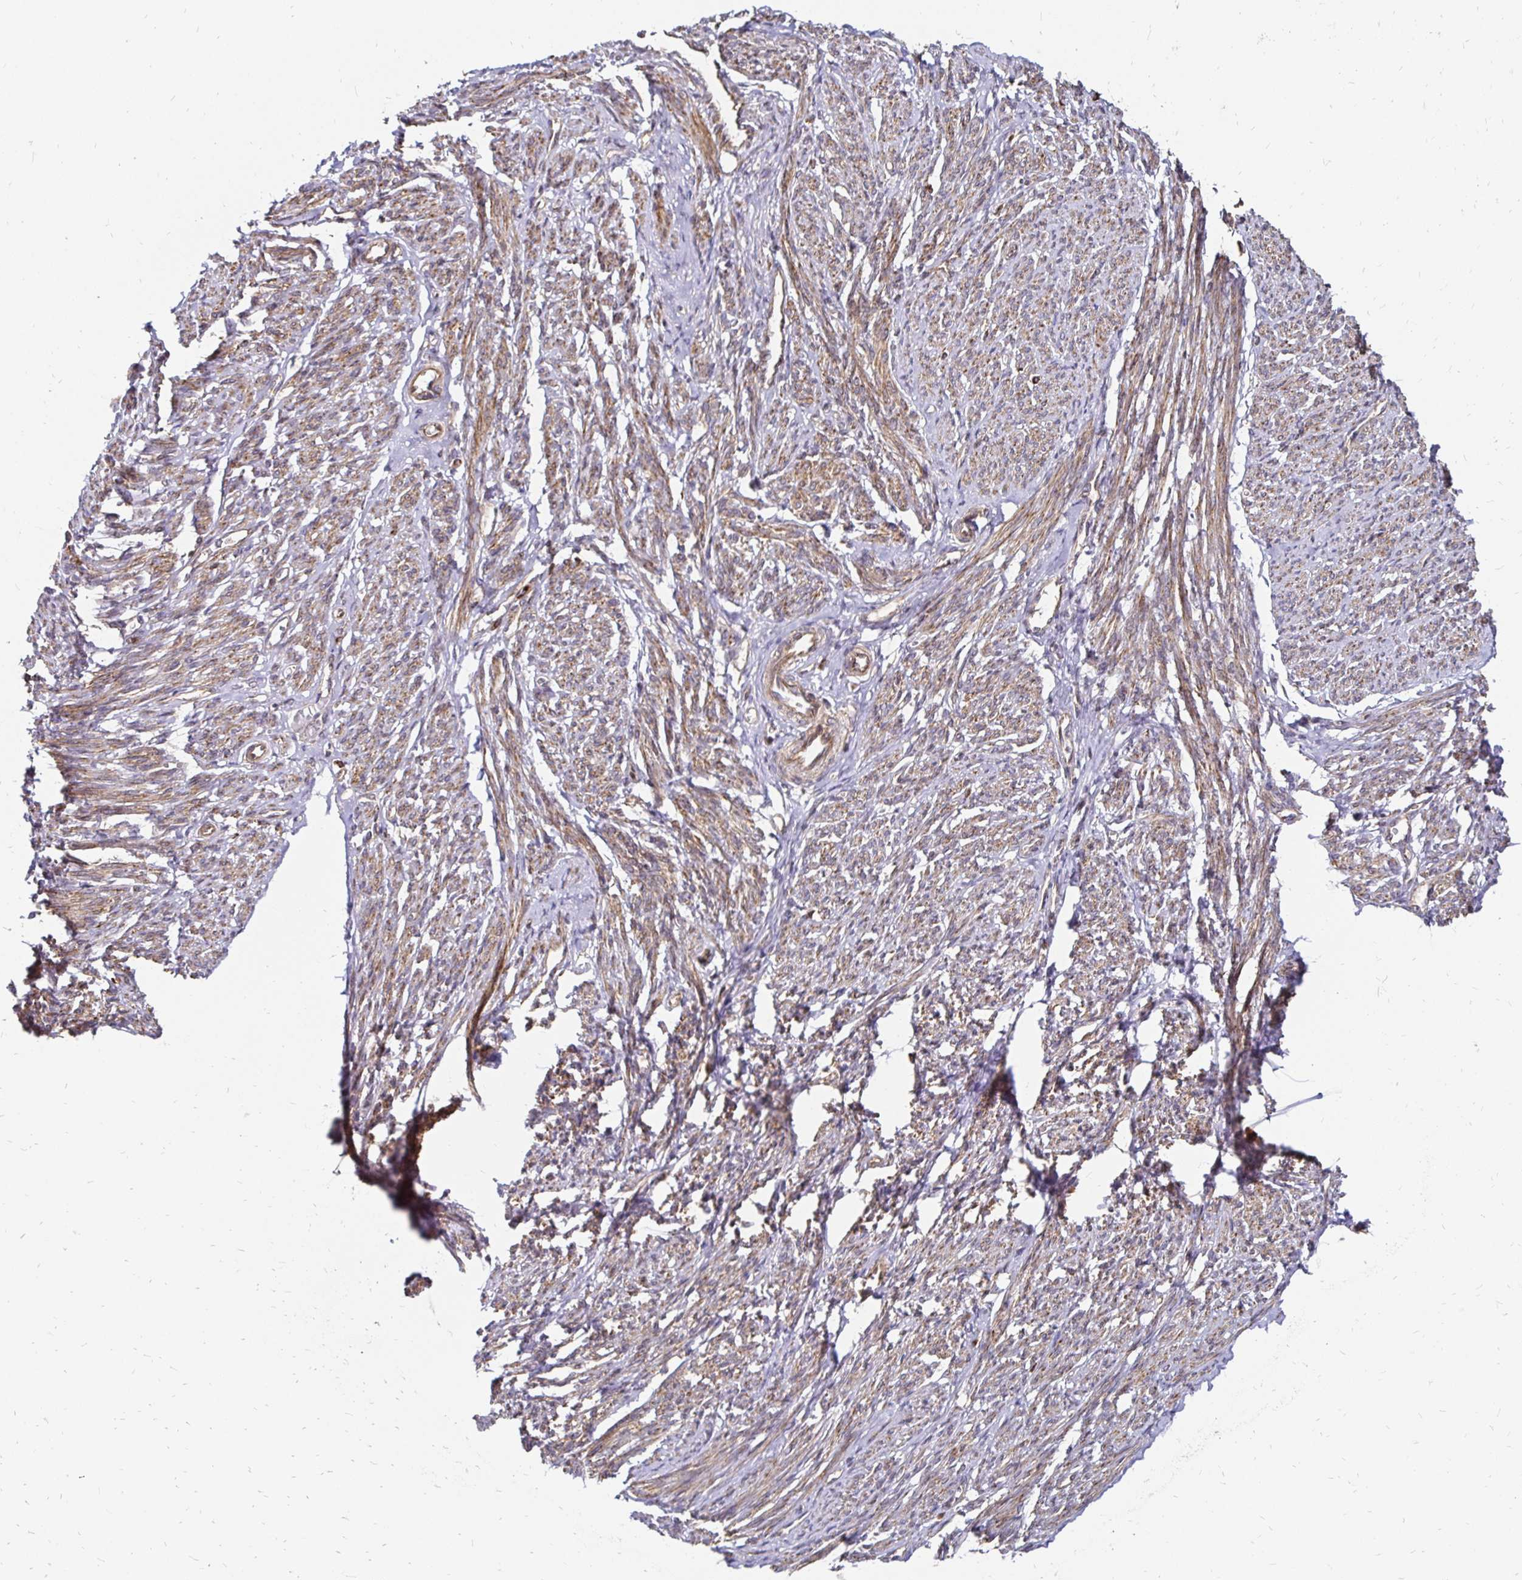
{"staining": {"intensity": "moderate", "quantity": ">75%", "location": "cytoplasmic/membranous"}, "tissue": "smooth muscle", "cell_type": "Smooth muscle cells", "image_type": "normal", "snomed": [{"axis": "morphology", "description": "Normal tissue, NOS"}, {"axis": "topography", "description": "Smooth muscle"}], "caption": "An immunohistochemistry (IHC) photomicrograph of unremarkable tissue is shown. Protein staining in brown labels moderate cytoplasmic/membranous positivity in smooth muscle within smooth muscle cells.", "gene": "ZW10", "patient": {"sex": "female", "age": 65}}